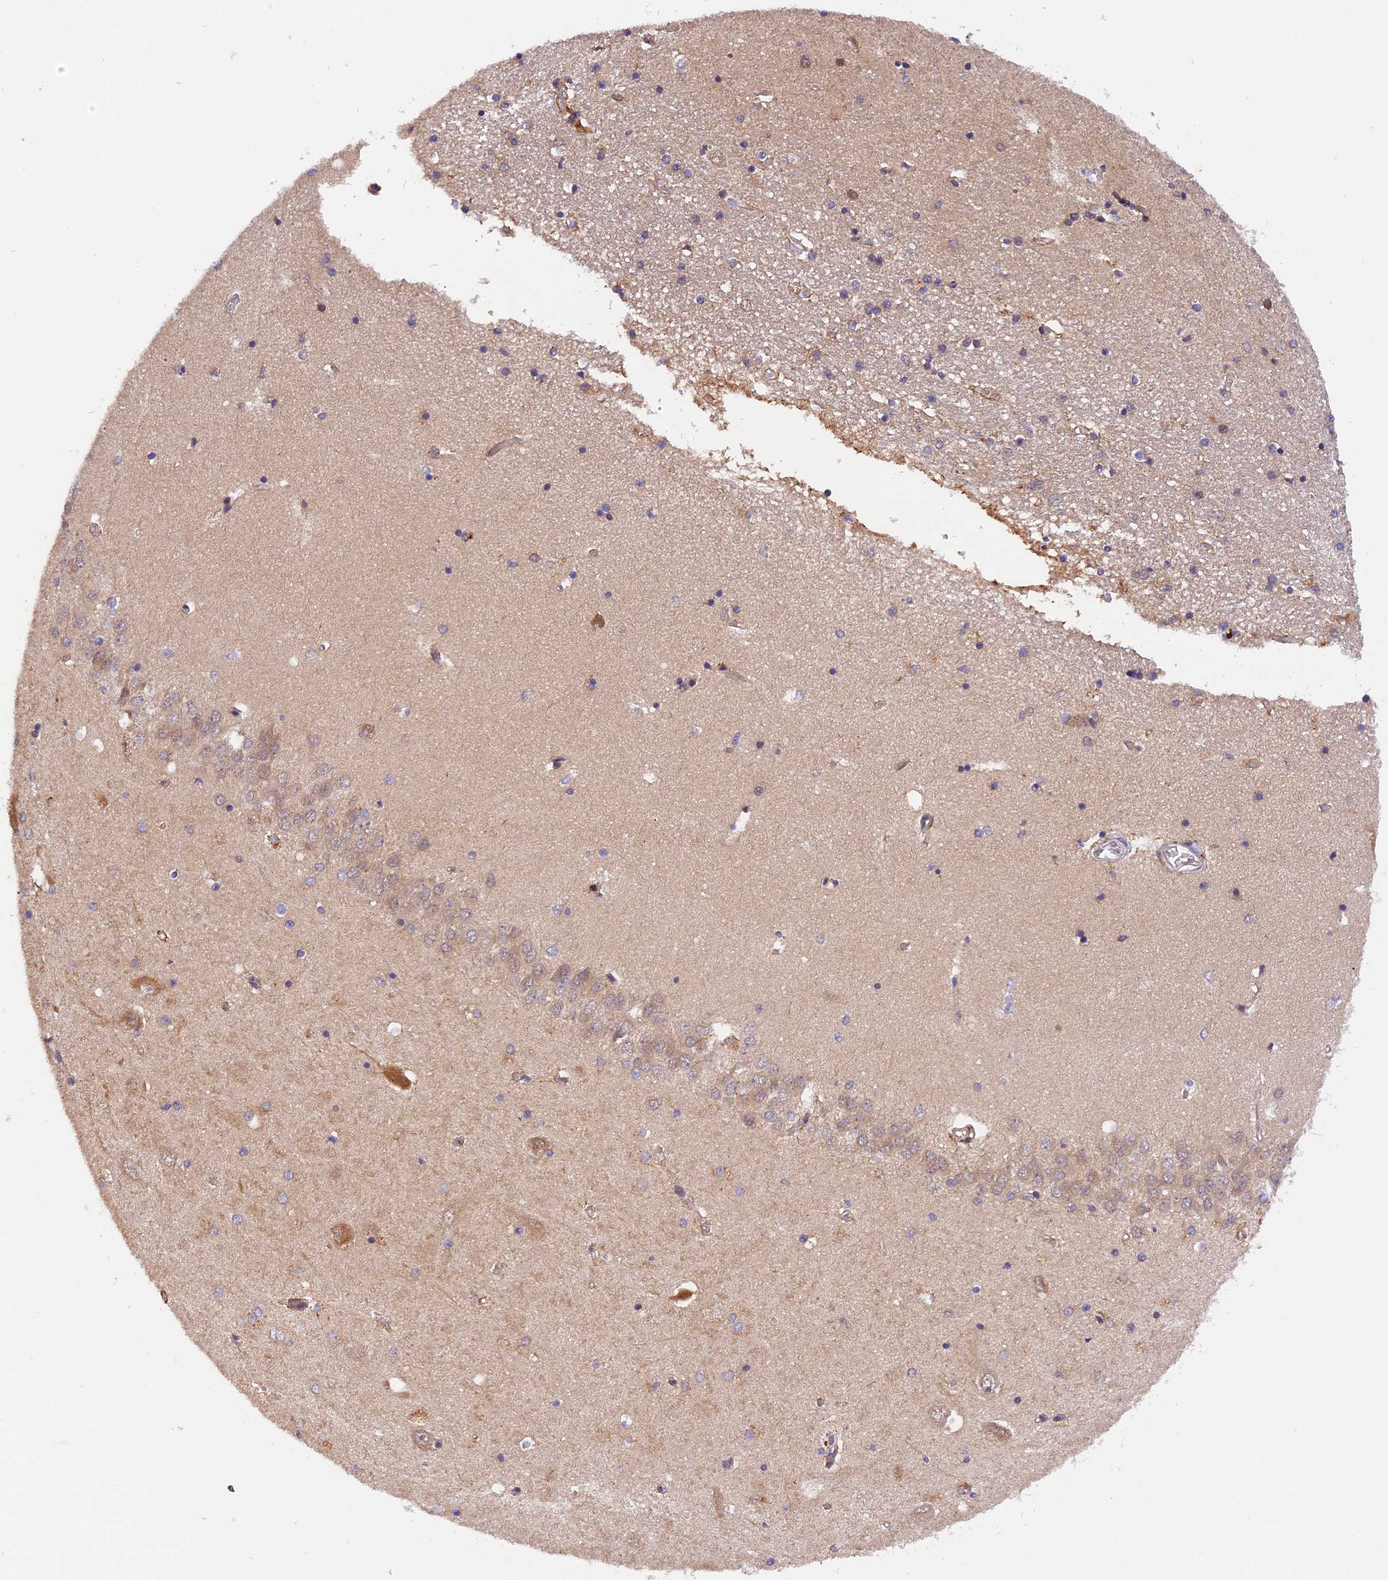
{"staining": {"intensity": "weak", "quantity": "<25%", "location": "cytoplasmic/membranous"}, "tissue": "hippocampus", "cell_type": "Glial cells", "image_type": "normal", "snomed": [{"axis": "morphology", "description": "Normal tissue, NOS"}, {"axis": "topography", "description": "Hippocampus"}], "caption": "IHC histopathology image of benign hippocampus stained for a protein (brown), which shows no positivity in glial cells.", "gene": "SAMD4A", "patient": {"sex": "male", "age": 45}}